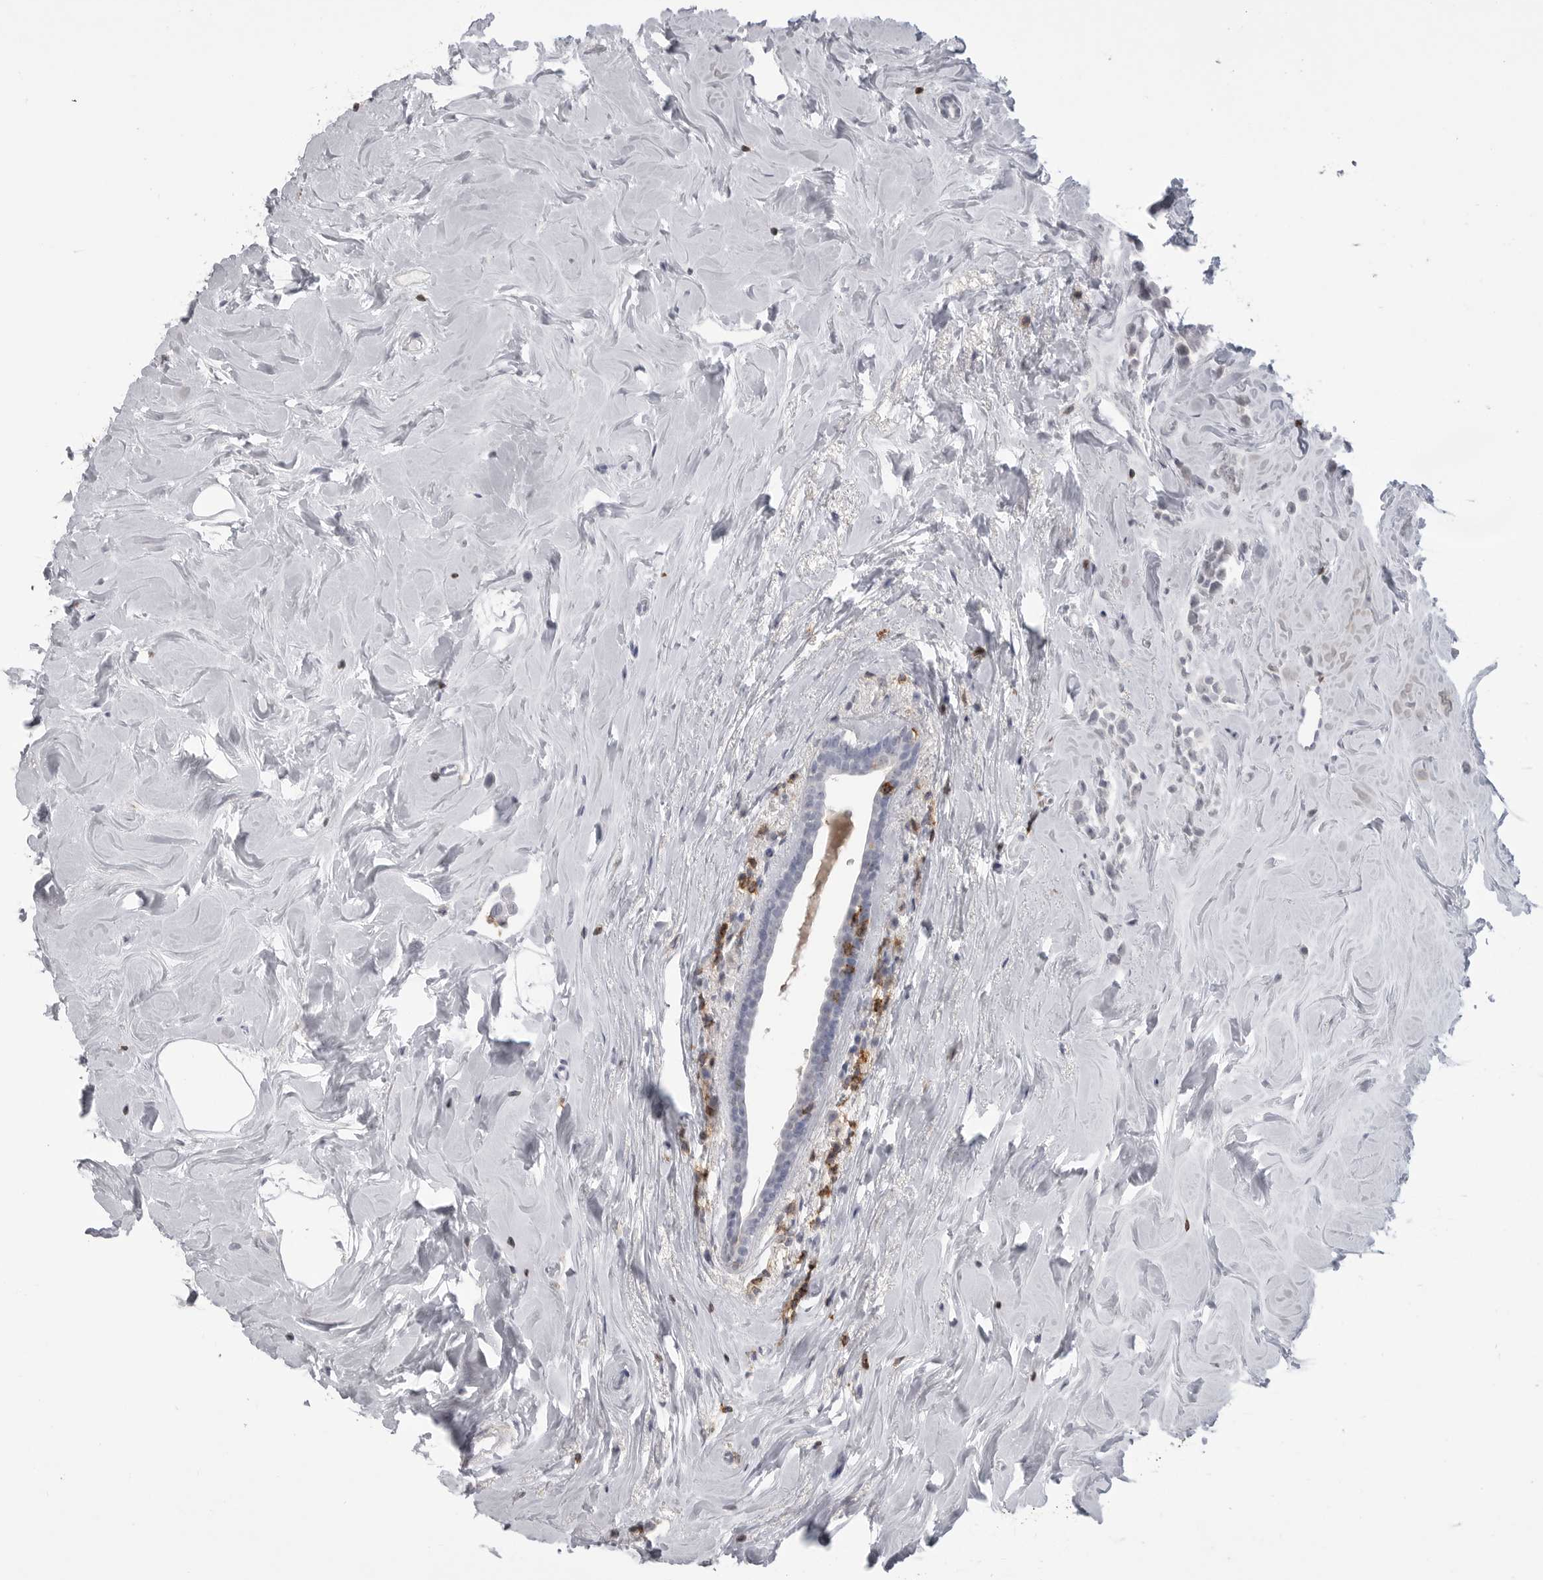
{"staining": {"intensity": "negative", "quantity": "none", "location": "none"}, "tissue": "breast cancer", "cell_type": "Tumor cells", "image_type": "cancer", "snomed": [{"axis": "morphology", "description": "Lobular carcinoma"}, {"axis": "topography", "description": "Breast"}], "caption": "Immunohistochemistry of lobular carcinoma (breast) demonstrates no expression in tumor cells. Brightfield microscopy of IHC stained with DAB (brown) and hematoxylin (blue), captured at high magnification.", "gene": "ITGAL", "patient": {"sex": "female", "age": 47}}